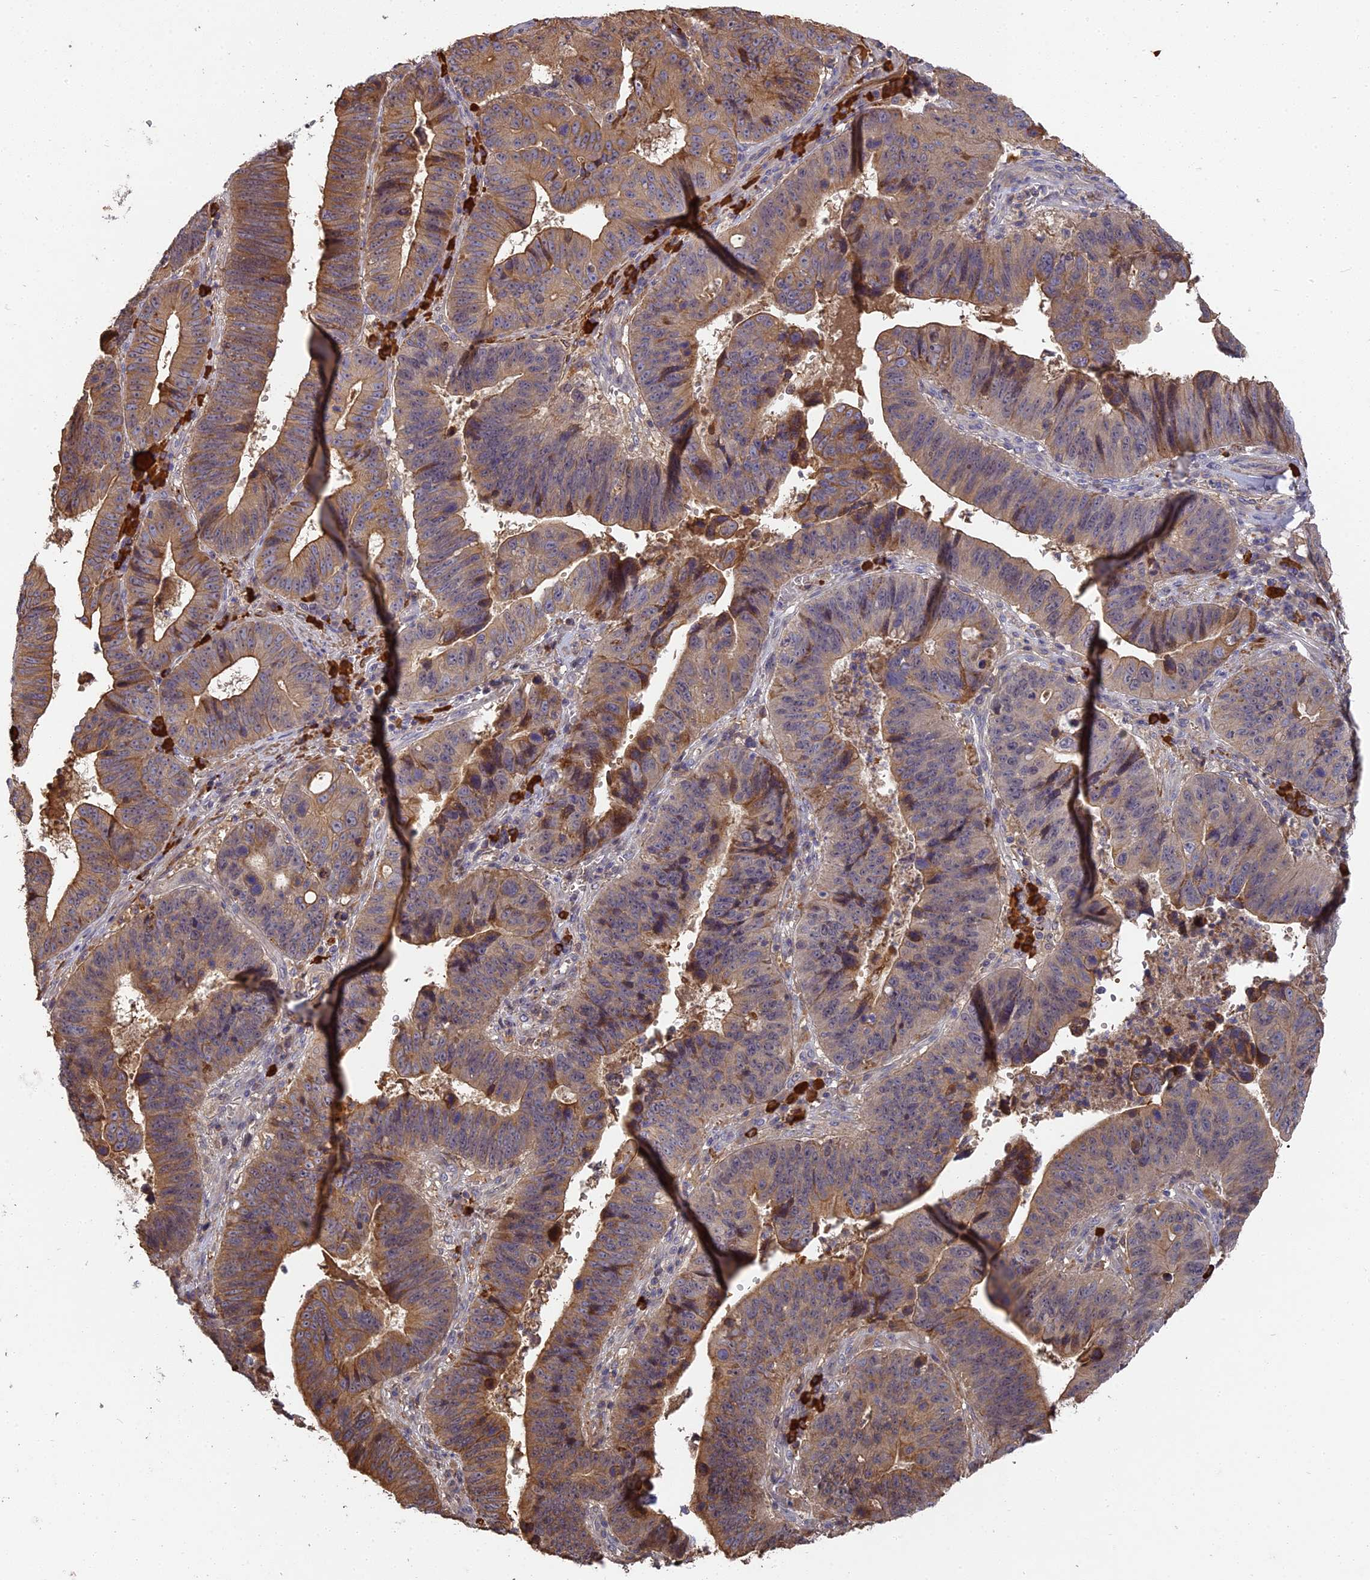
{"staining": {"intensity": "moderate", "quantity": "25%-75%", "location": "cytoplasmic/membranous"}, "tissue": "stomach cancer", "cell_type": "Tumor cells", "image_type": "cancer", "snomed": [{"axis": "morphology", "description": "Adenocarcinoma, NOS"}, {"axis": "topography", "description": "Stomach"}], "caption": "A brown stain labels moderate cytoplasmic/membranous expression of a protein in stomach cancer tumor cells. (Stains: DAB (3,3'-diaminobenzidine) in brown, nuclei in blue, Microscopy: brightfield microscopy at high magnification).", "gene": "ERMAP", "patient": {"sex": "male", "age": 59}}